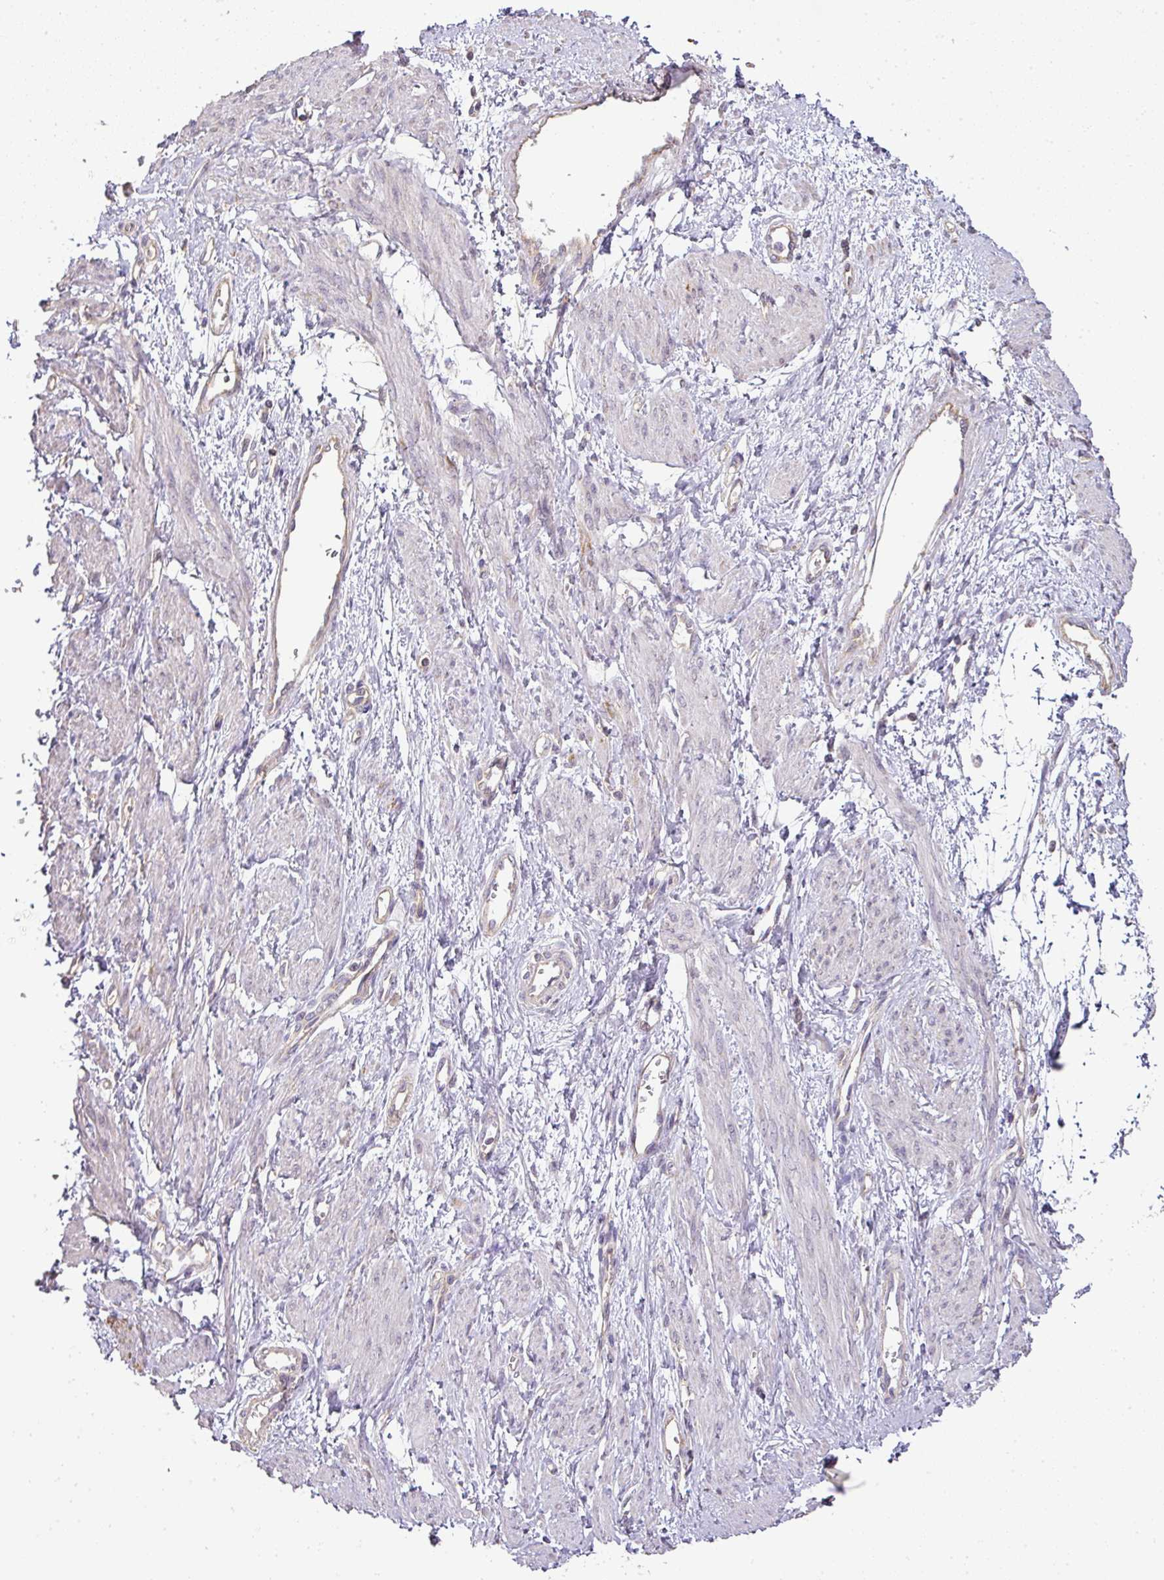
{"staining": {"intensity": "negative", "quantity": "none", "location": "none"}, "tissue": "smooth muscle", "cell_type": "Smooth muscle cells", "image_type": "normal", "snomed": [{"axis": "morphology", "description": "Normal tissue, NOS"}, {"axis": "topography", "description": "Smooth muscle"}, {"axis": "topography", "description": "Uterus"}], "caption": "Unremarkable smooth muscle was stained to show a protein in brown. There is no significant staining in smooth muscle cells. (Brightfield microscopy of DAB (3,3'-diaminobenzidine) immunohistochemistry (IHC) at high magnification).", "gene": "MYOM2", "patient": {"sex": "female", "age": 39}}